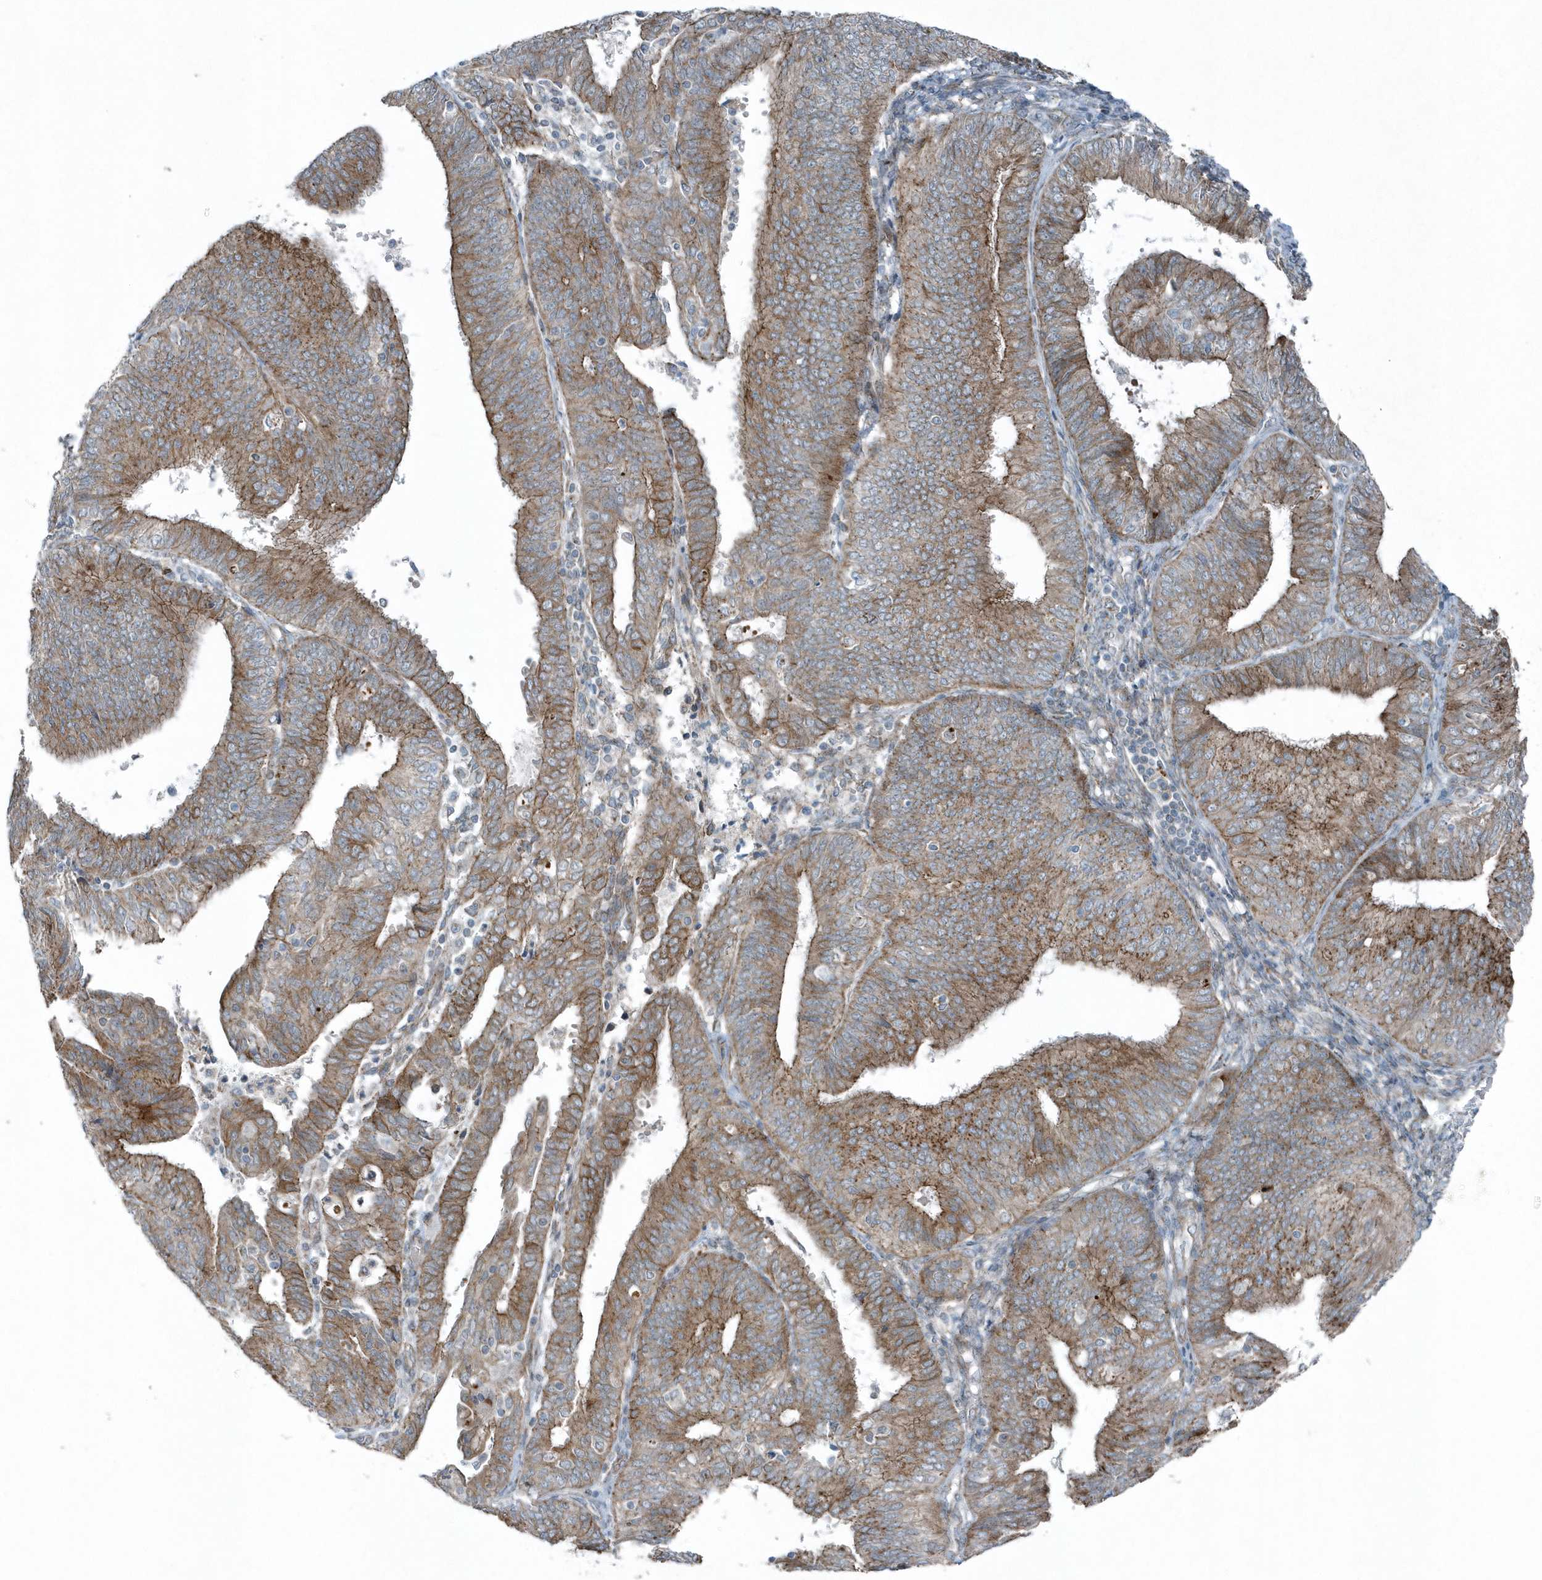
{"staining": {"intensity": "moderate", "quantity": ">75%", "location": "cytoplasmic/membranous"}, "tissue": "endometrial cancer", "cell_type": "Tumor cells", "image_type": "cancer", "snomed": [{"axis": "morphology", "description": "Adenocarcinoma, NOS"}, {"axis": "topography", "description": "Endometrium"}], "caption": "Moderate cytoplasmic/membranous expression for a protein is appreciated in about >75% of tumor cells of adenocarcinoma (endometrial) using immunohistochemistry.", "gene": "GCC2", "patient": {"sex": "female", "age": 58}}